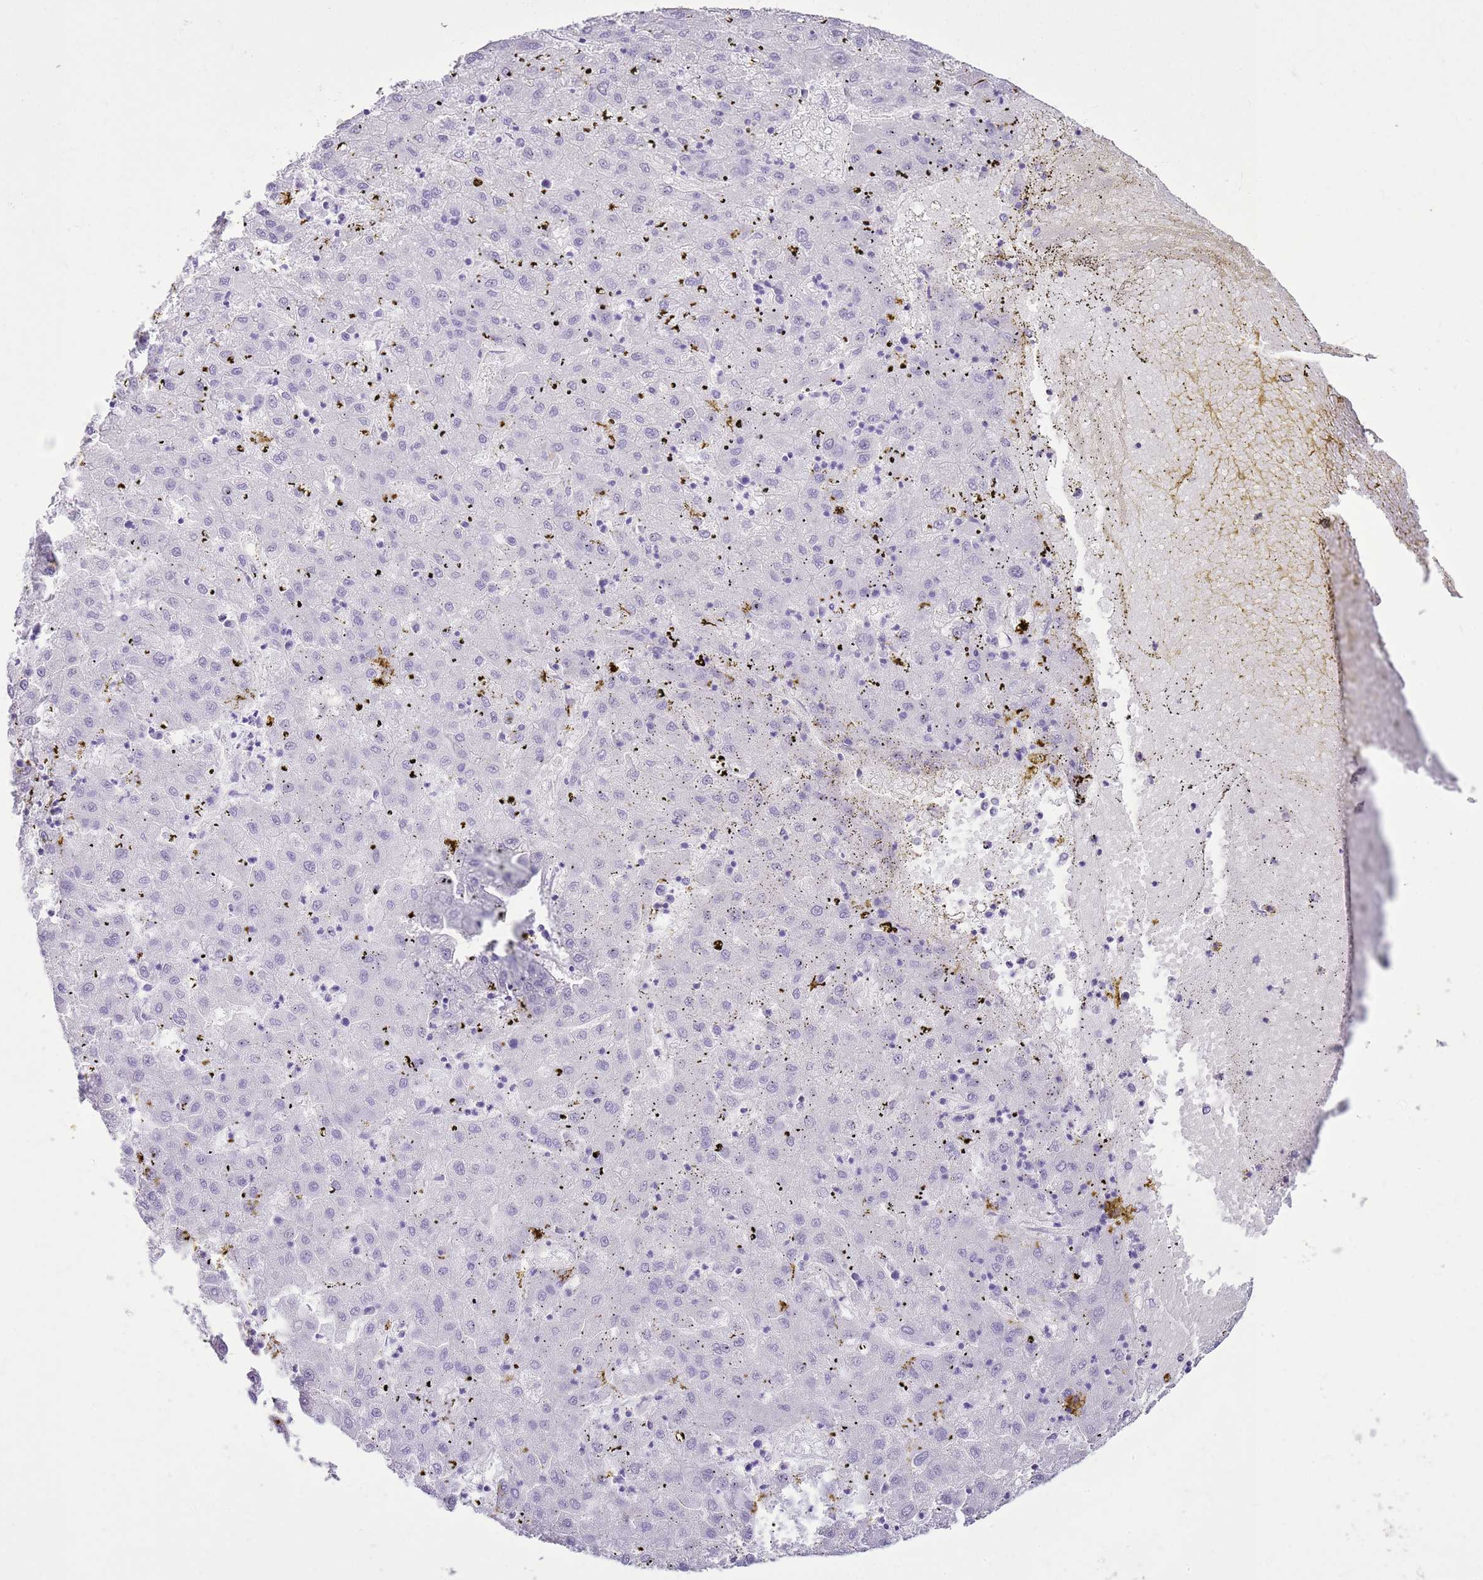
{"staining": {"intensity": "negative", "quantity": "none", "location": "none"}, "tissue": "liver cancer", "cell_type": "Tumor cells", "image_type": "cancer", "snomed": [{"axis": "morphology", "description": "Carcinoma, Hepatocellular, NOS"}, {"axis": "topography", "description": "Liver"}], "caption": "There is no significant positivity in tumor cells of liver hepatocellular carcinoma. Brightfield microscopy of immunohistochemistry stained with DAB (brown) and hematoxylin (blue), captured at high magnification.", "gene": "CA8", "patient": {"sex": "male", "age": 72}}